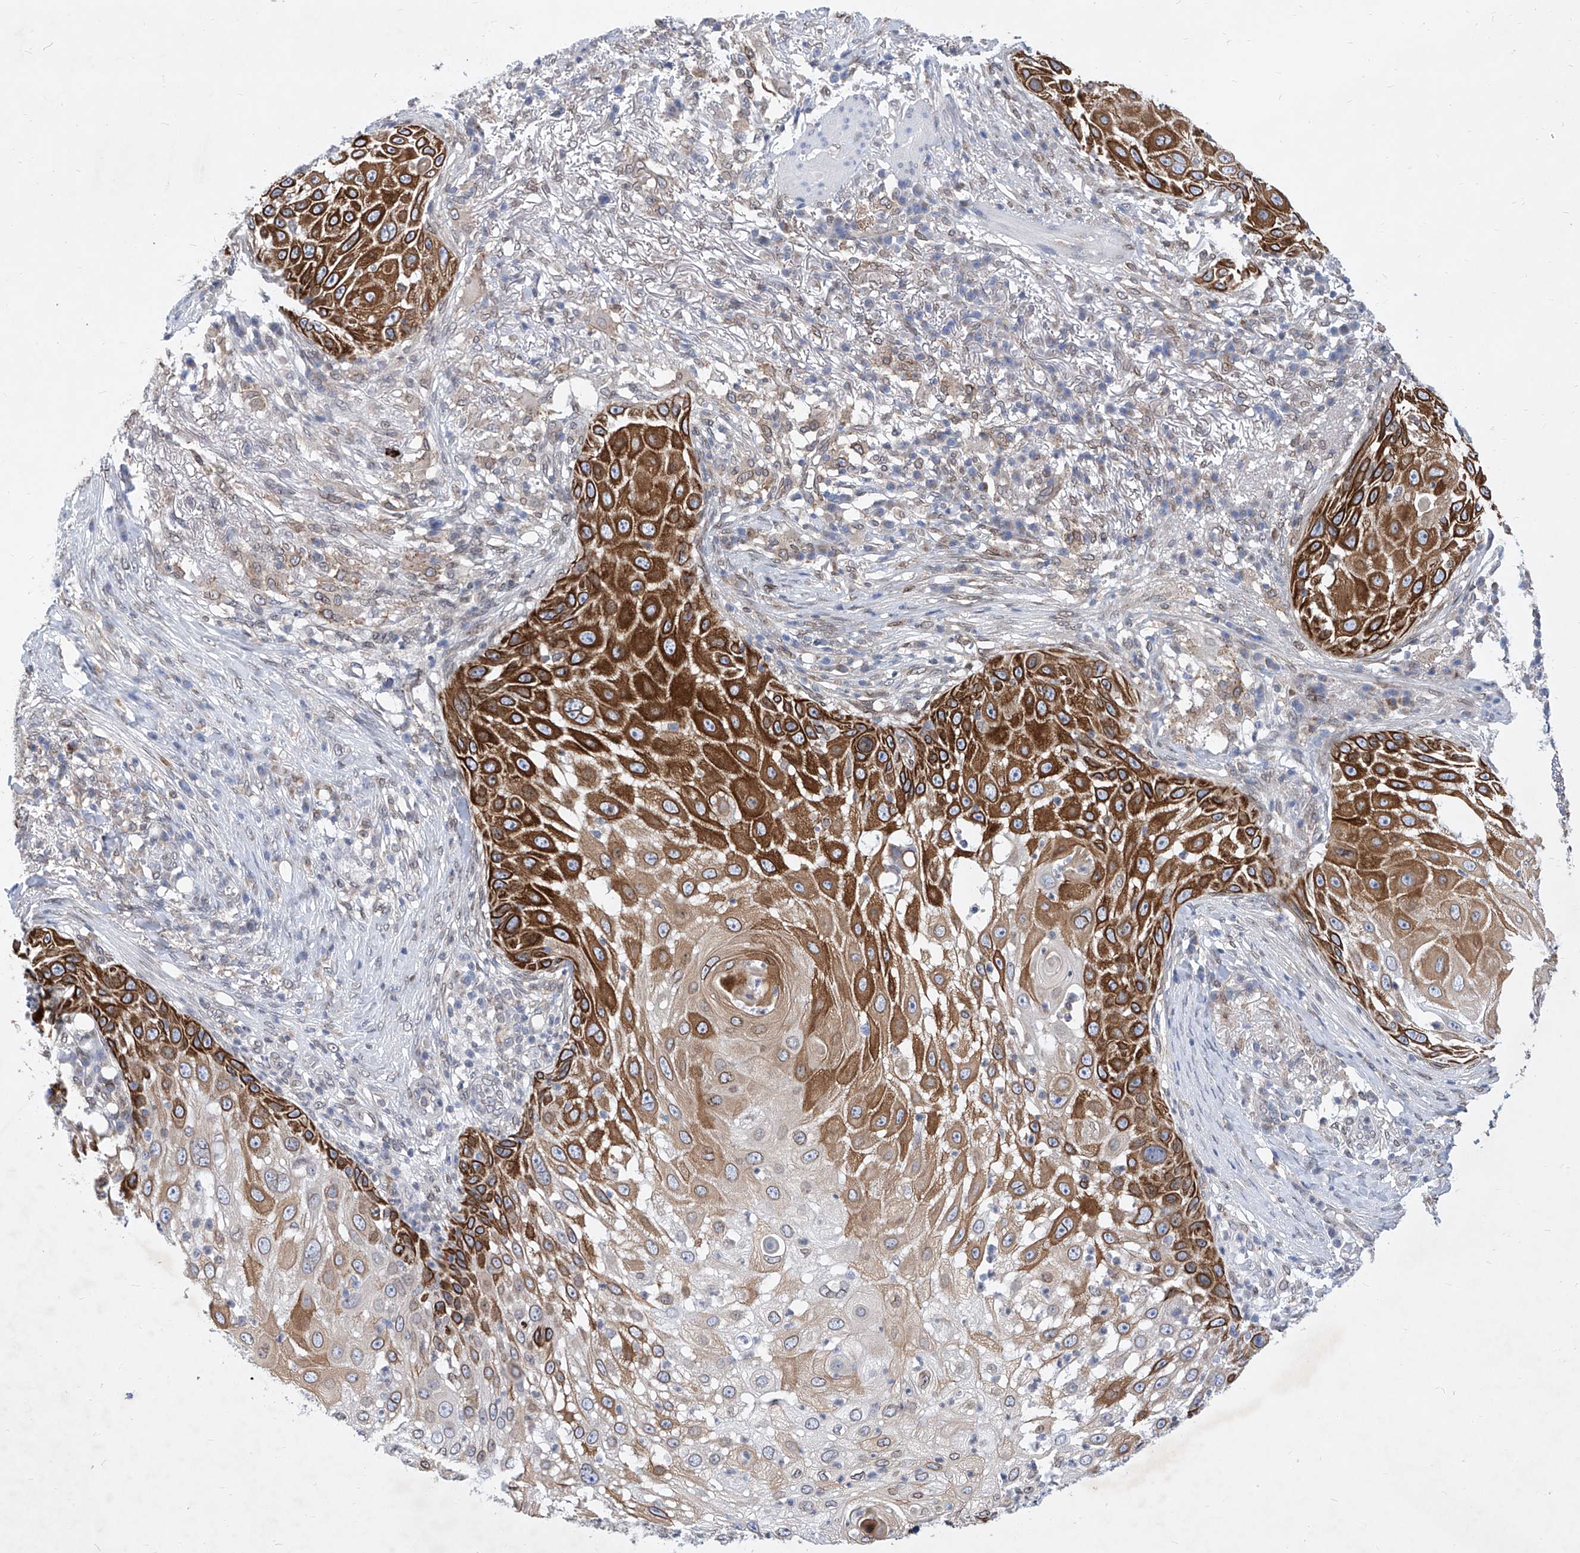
{"staining": {"intensity": "strong", "quantity": ">75%", "location": "cytoplasmic/membranous"}, "tissue": "skin cancer", "cell_type": "Tumor cells", "image_type": "cancer", "snomed": [{"axis": "morphology", "description": "Squamous cell carcinoma, NOS"}, {"axis": "topography", "description": "Skin"}], "caption": "Tumor cells display high levels of strong cytoplasmic/membranous expression in about >75% of cells in human squamous cell carcinoma (skin).", "gene": "MX2", "patient": {"sex": "female", "age": 44}}